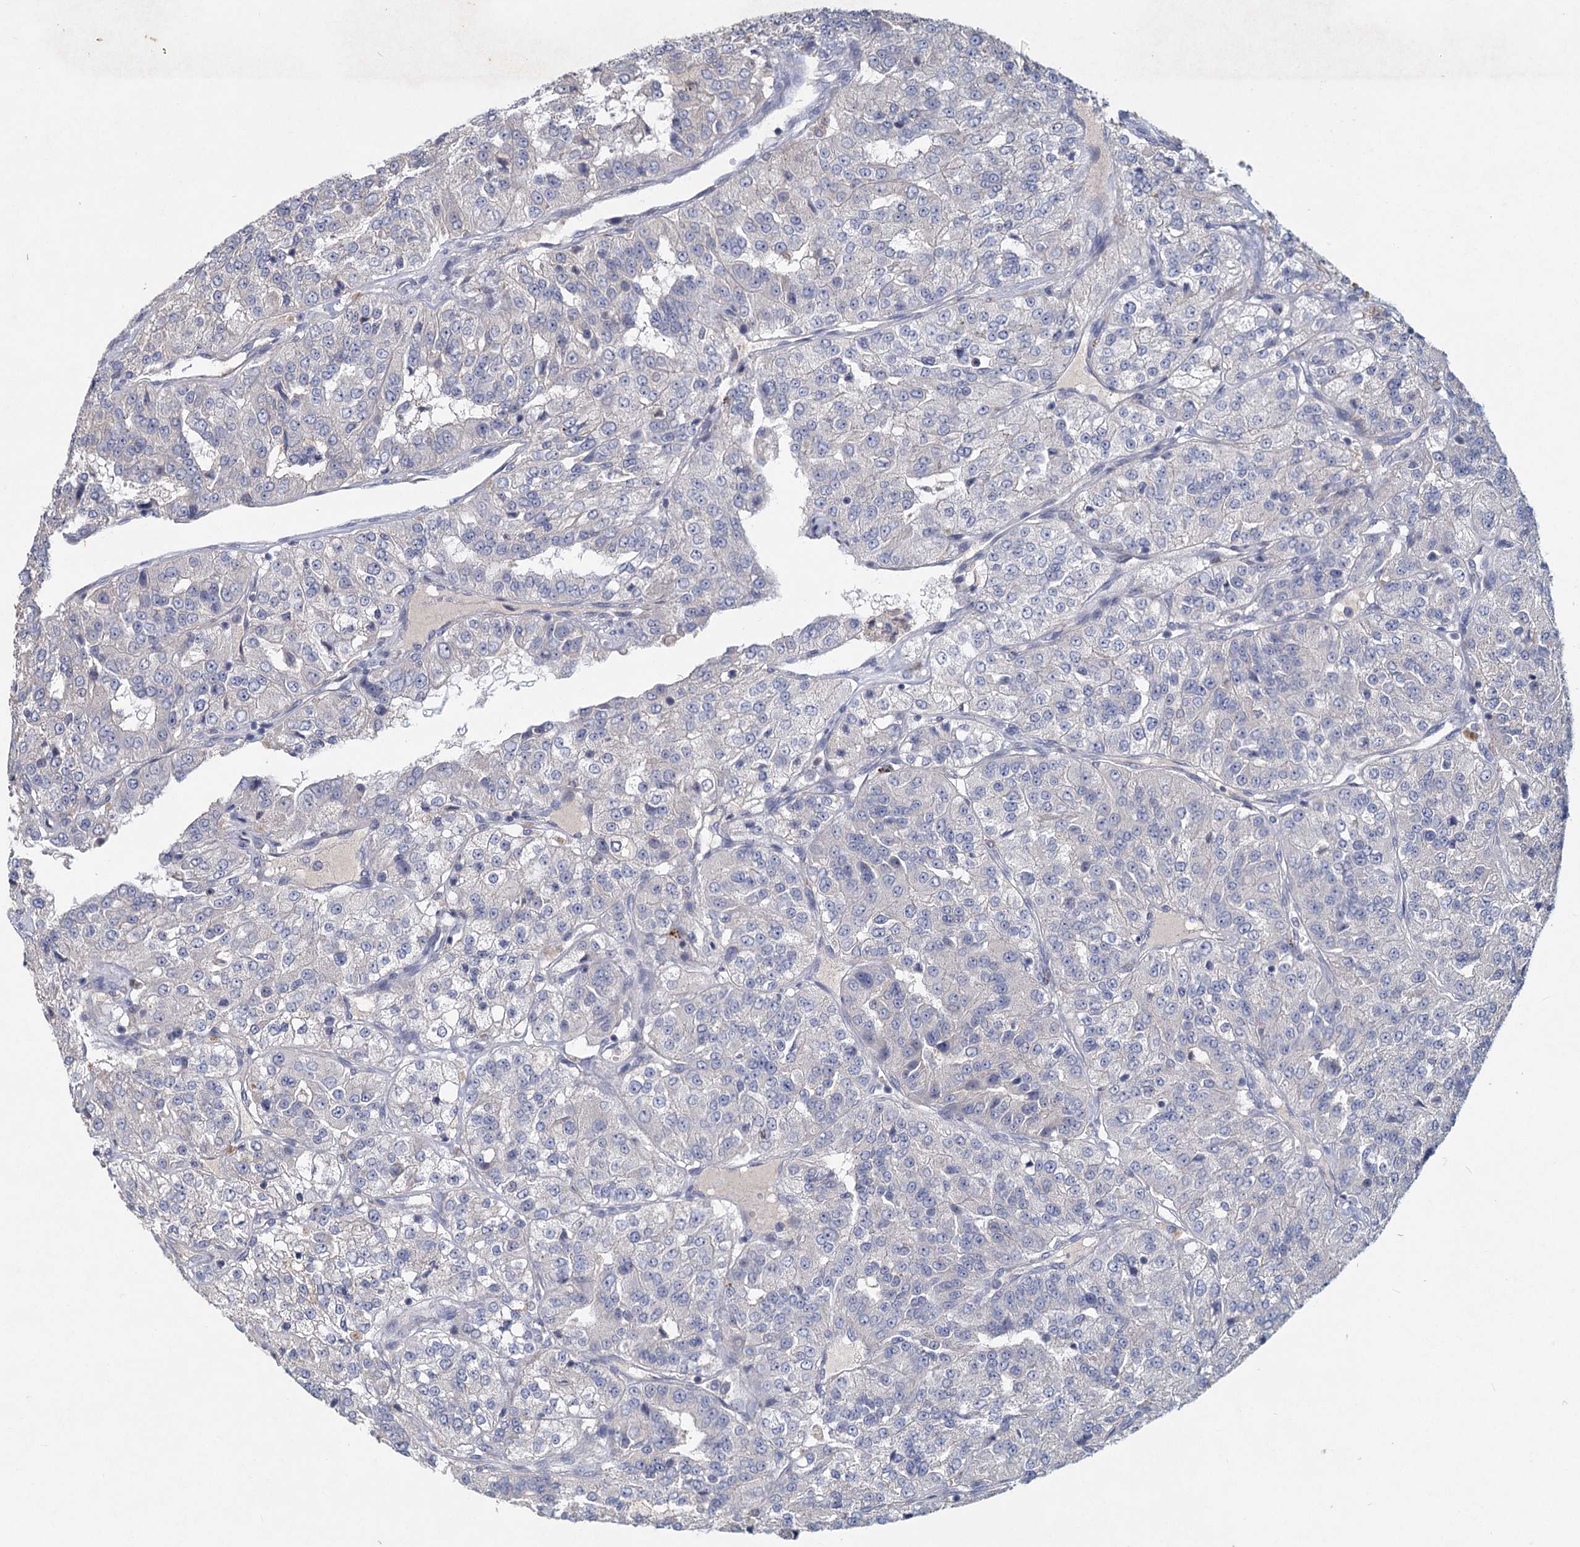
{"staining": {"intensity": "negative", "quantity": "none", "location": "none"}, "tissue": "renal cancer", "cell_type": "Tumor cells", "image_type": "cancer", "snomed": [{"axis": "morphology", "description": "Adenocarcinoma, NOS"}, {"axis": "topography", "description": "Kidney"}], "caption": "This is an IHC histopathology image of renal adenocarcinoma. There is no staining in tumor cells.", "gene": "HES2", "patient": {"sex": "female", "age": 63}}